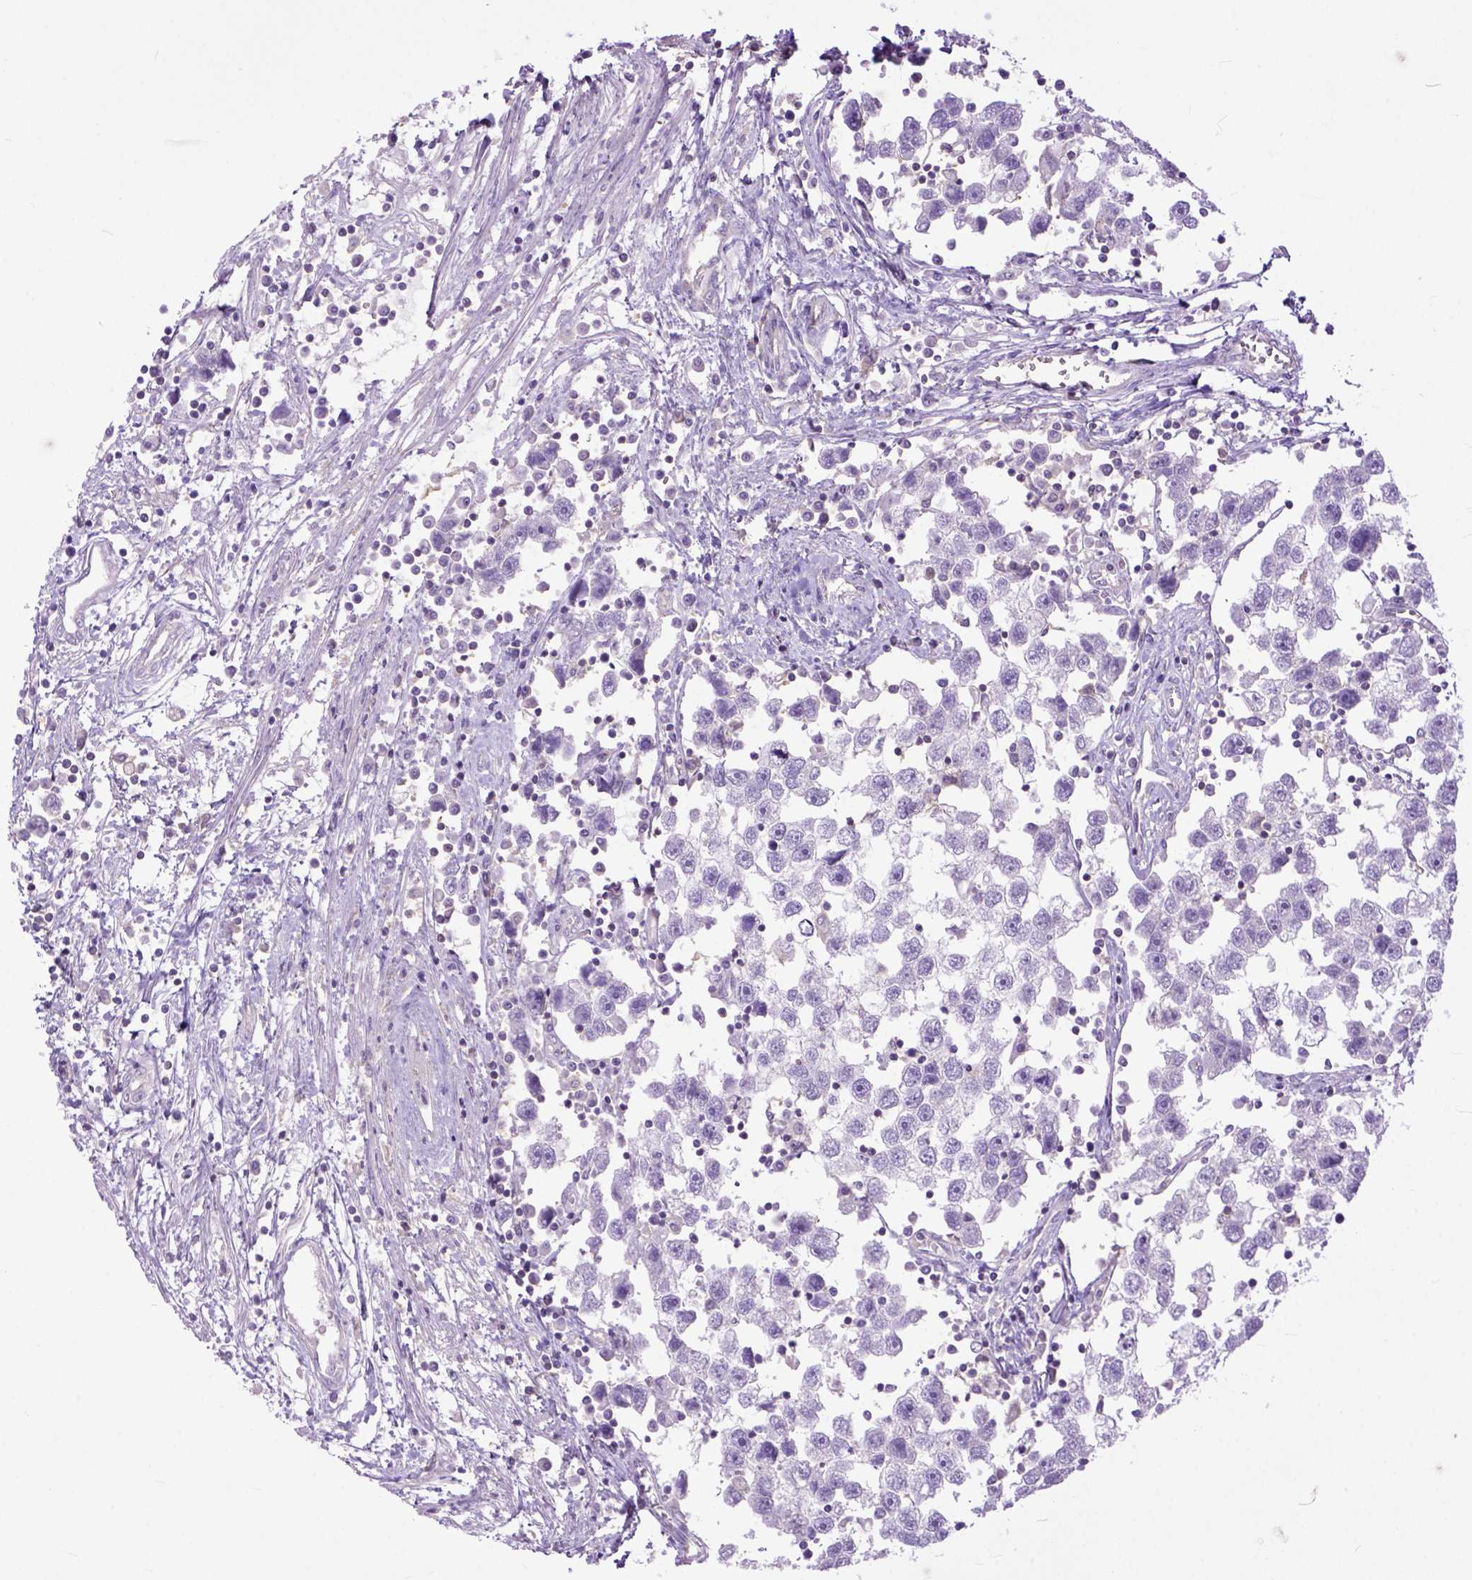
{"staining": {"intensity": "negative", "quantity": "none", "location": "none"}, "tissue": "testis cancer", "cell_type": "Tumor cells", "image_type": "cancer", "snomed": [{"axis": "morphology", "description": "Seminoma, NOS"}, {"axis": "topography", "description": "Testis"}], "caption": "The micrograph demonstrates no staining of tumor cells in testis cancer (seminoma). (IHC, brightfield microscopy, high magnification).", "gene": "NAMPT", "patient": {"sex": "male", "age": 30}}